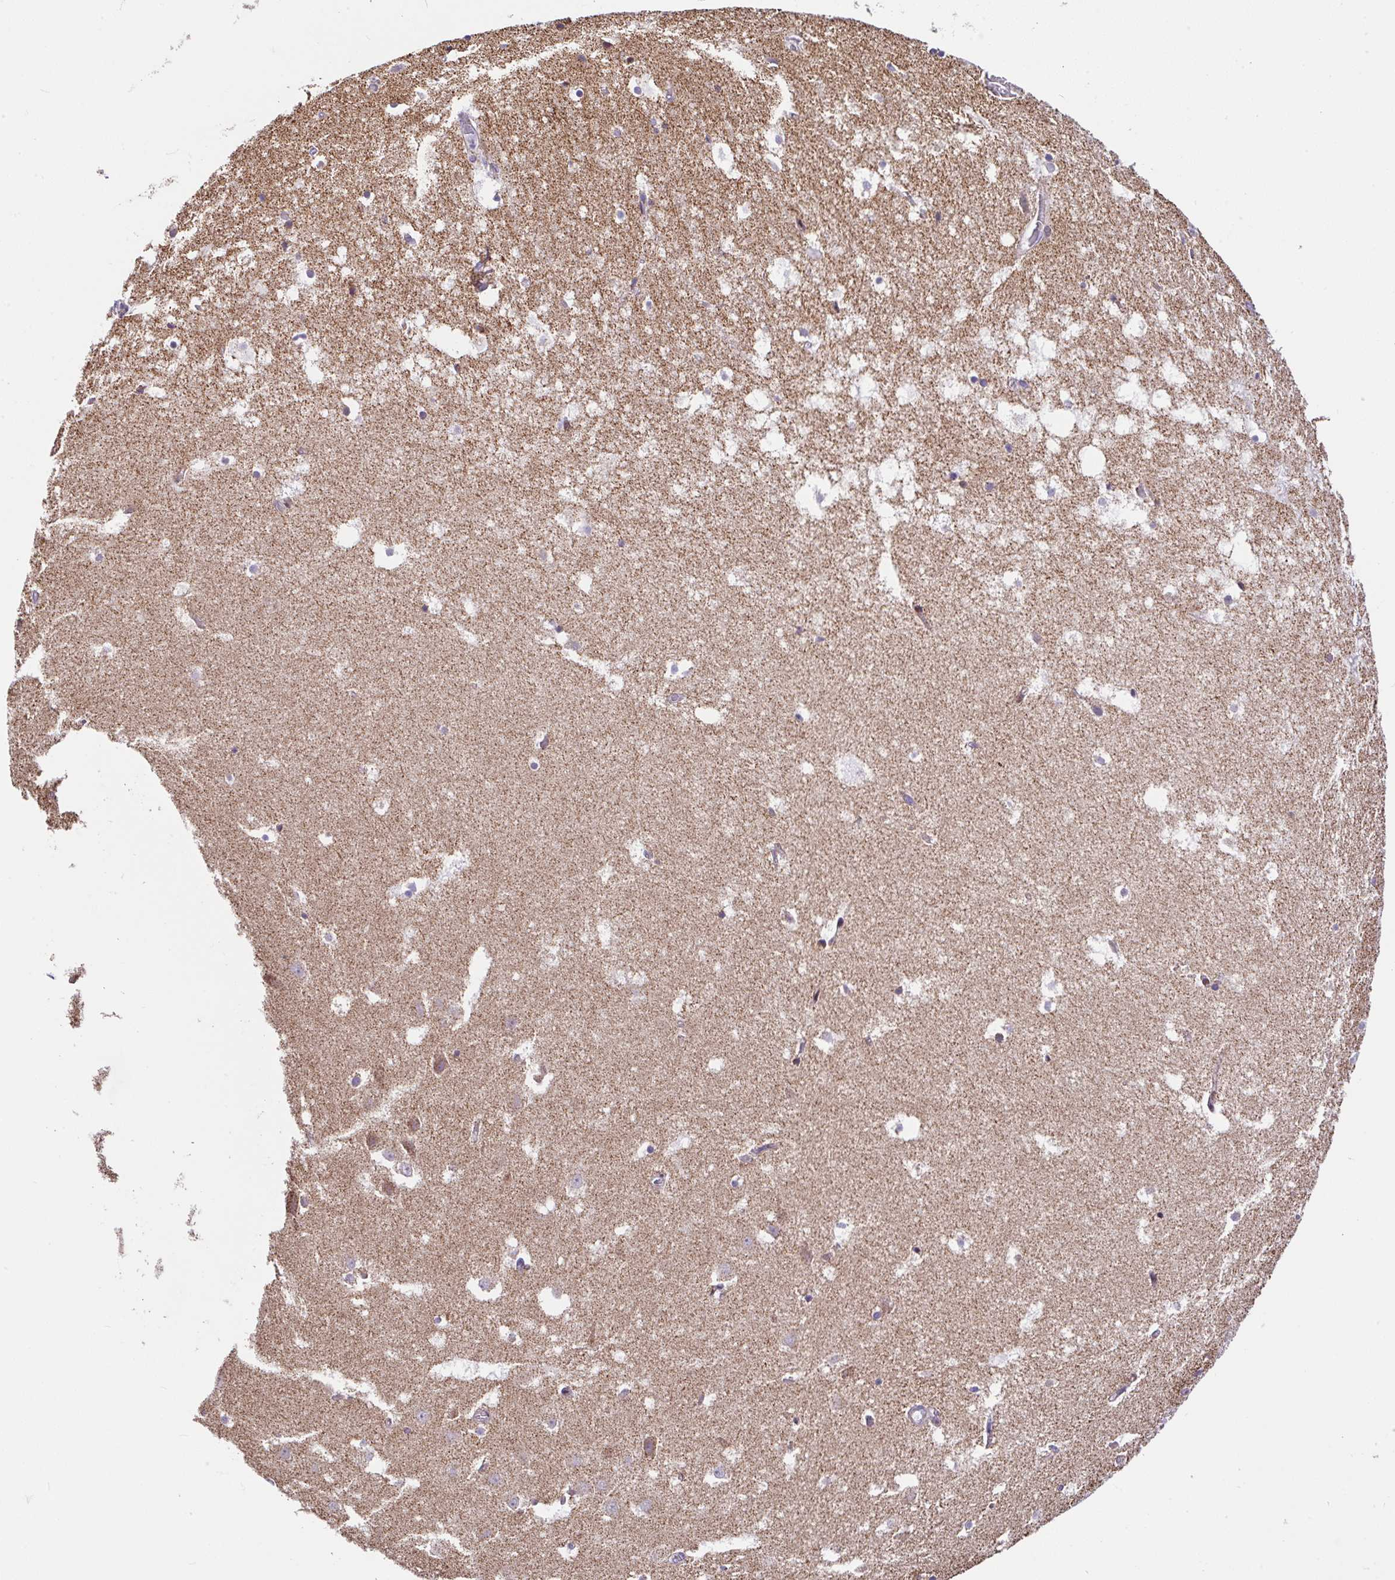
{"staining": {"intensity": "weak", "quantity": "<25%", "location": "cytoplasmic/membranous"}, "tissue": "hippocampus", "cell_type": "Glial cells", "image_type": "normal", "snomed": [{"axis": "morphology", "description": "Normal tissue, NOS"}, {"axis": "topography", "description": "Hippocampus"}], "caption": "Human hippocampus stained for a protein using IHC shows no positivity in glial cells.", "gene": "FIGNL1", "patient": {"sex": "female", "age": 52}}